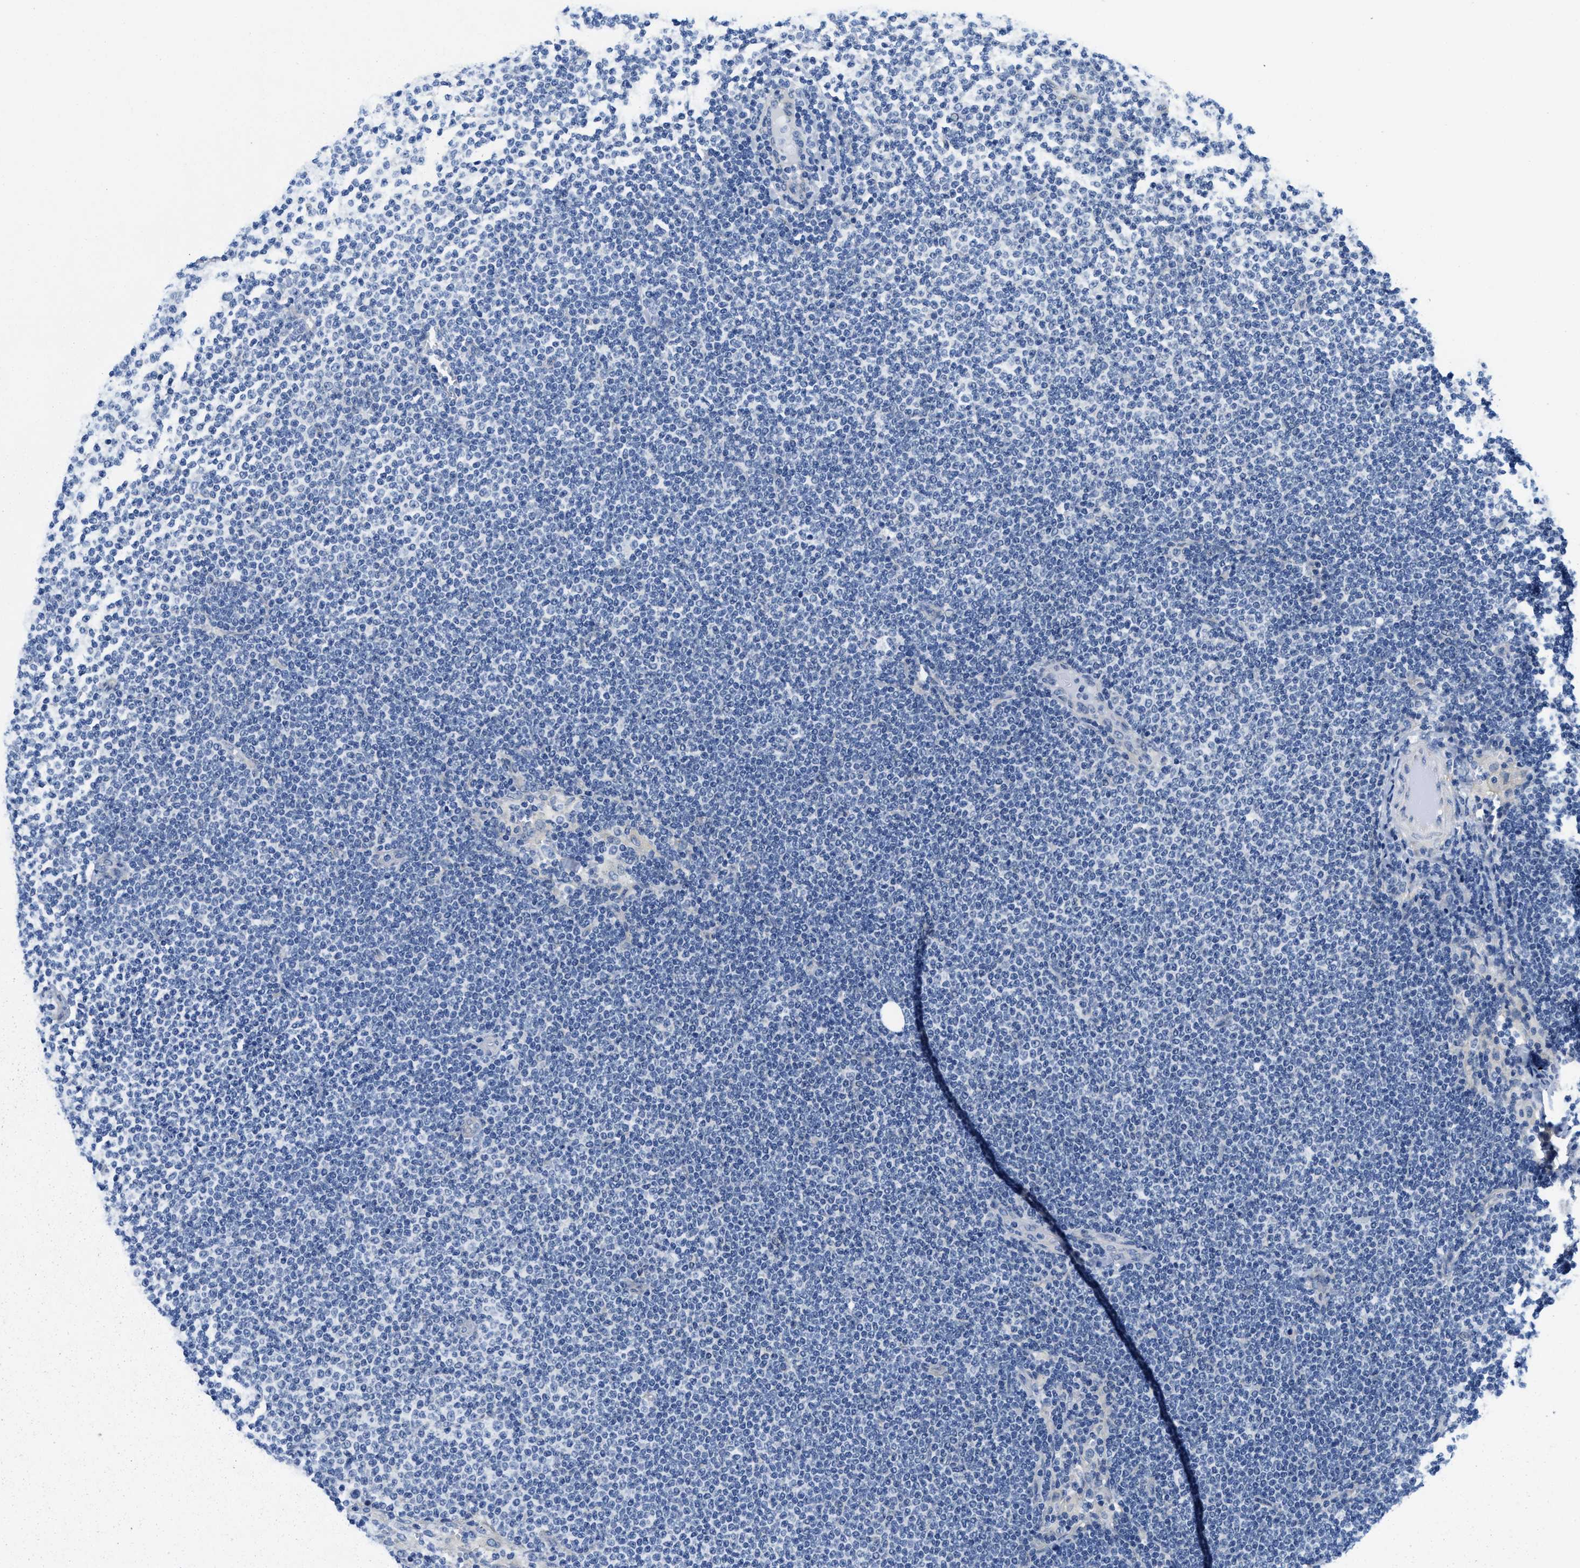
{"staining": {"intensity": "negative", "quantity": "none", "location": "none"}, "tissue": "lymphoma", "cell_type": "Tumor cells", "image_type": "cancer", "snomed": [{"axis": "morphology", "description": "Malignant lymphoma, non-Hodgkin's type, Low grade"}, {"axis": "topography", "description": "Lymph node"}], "caption": "This is a photomicrograph of immunohistochemistry staining of low-grade malignant lymphoma, non-Hodgkin's type, which shows no expression in tumor cells.", "gene": "DSCAM", "patient": {"sex": "female", "age": 53}}